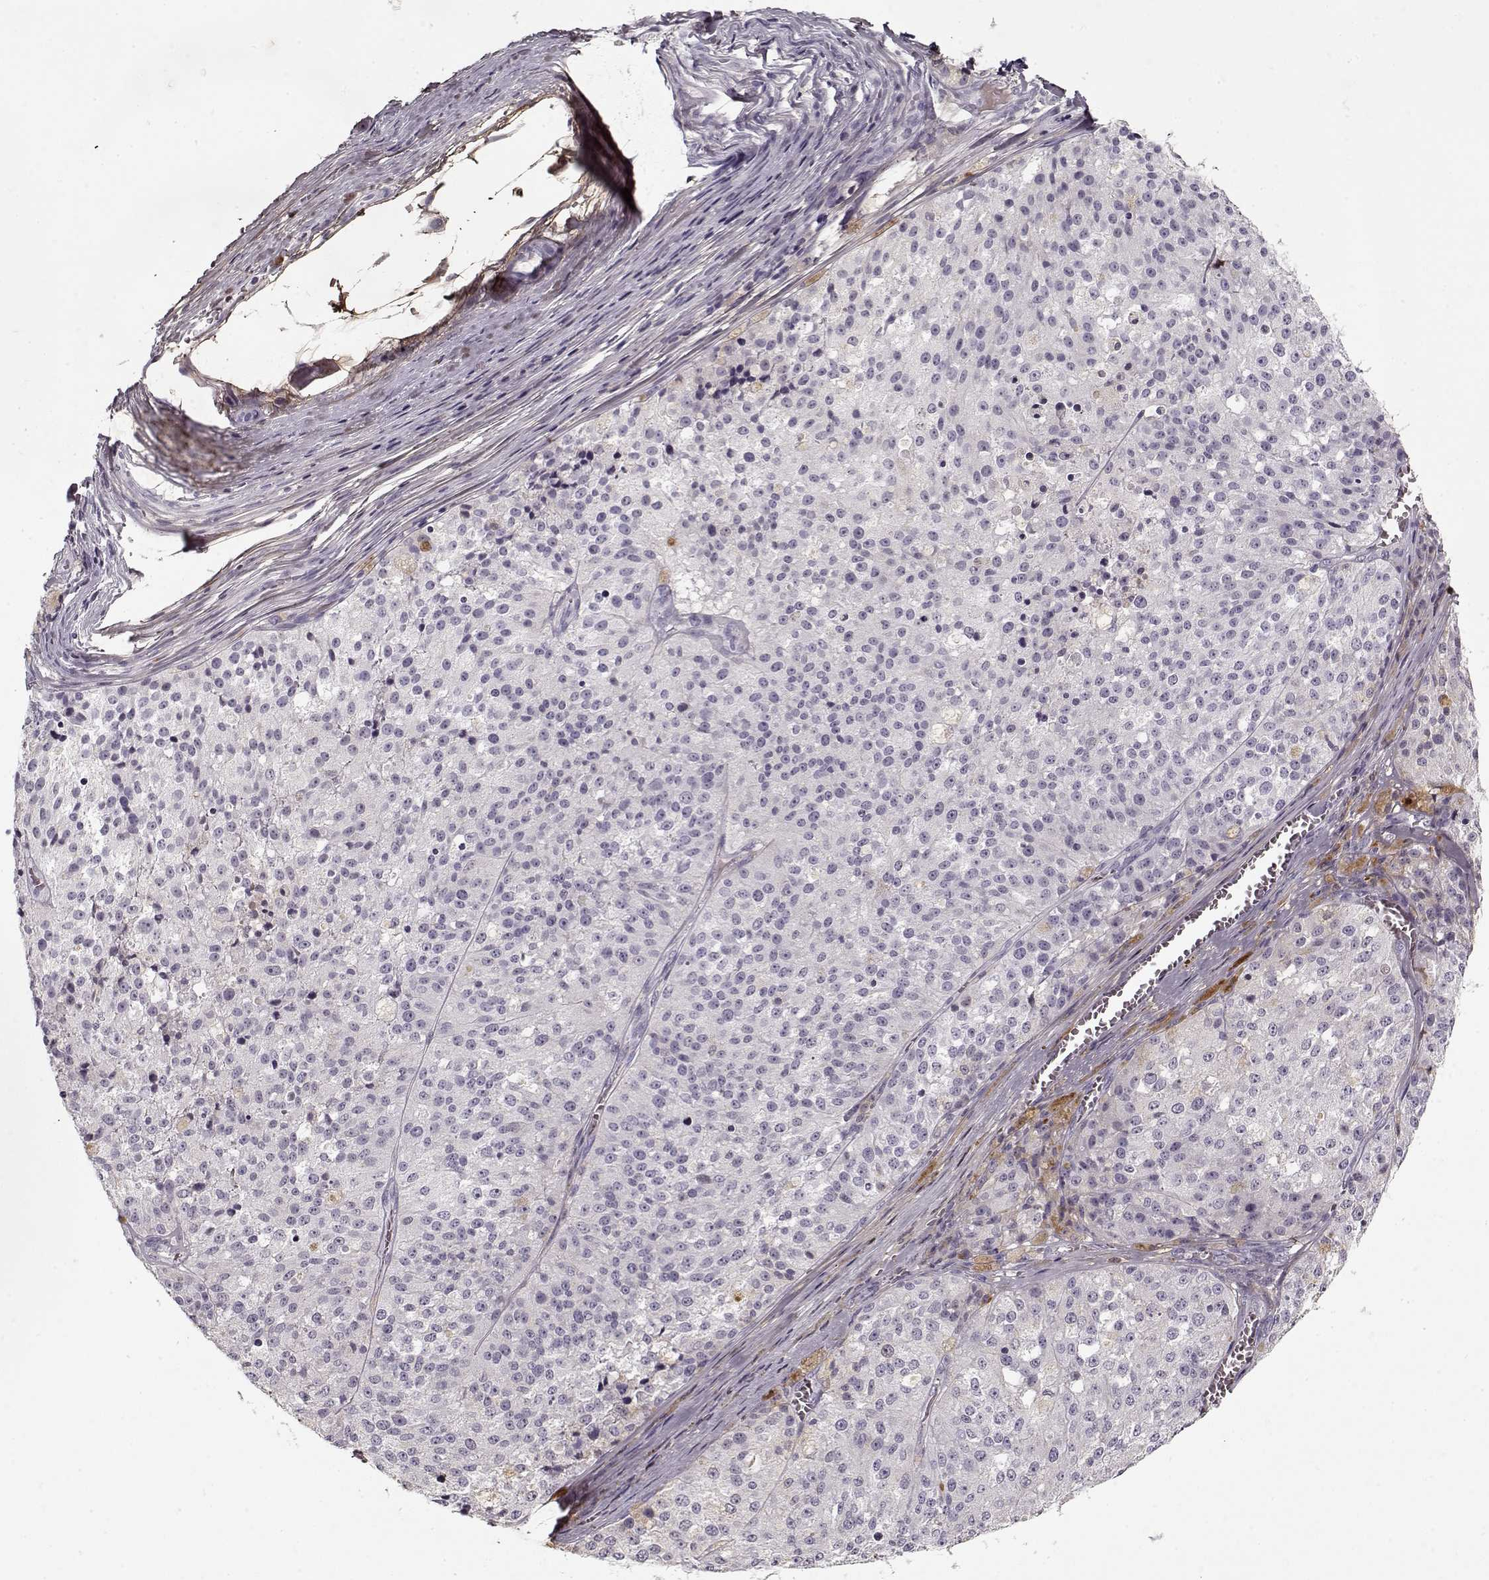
{"staining": {"intensity": "negative", "quantity": "none", "location": "none"}, "tissue": "melanoma", "cell_type": "Tumor cells", "image_type": "cancer", "snomed": [{"axis": "morphology", "description": "Malignant melanoma, Metastatic site"}, {"axis": "topography", "description": "Lymph node"}], "caption": "Immunohistochemical staining of malignant melanoma (metastatic site) demonstrates no significant positivity in tumor cells. (DAB IHC with hematoxylin counter stain).", "gene": "LUM", "patient": {"sex": "female", "age": 64}}